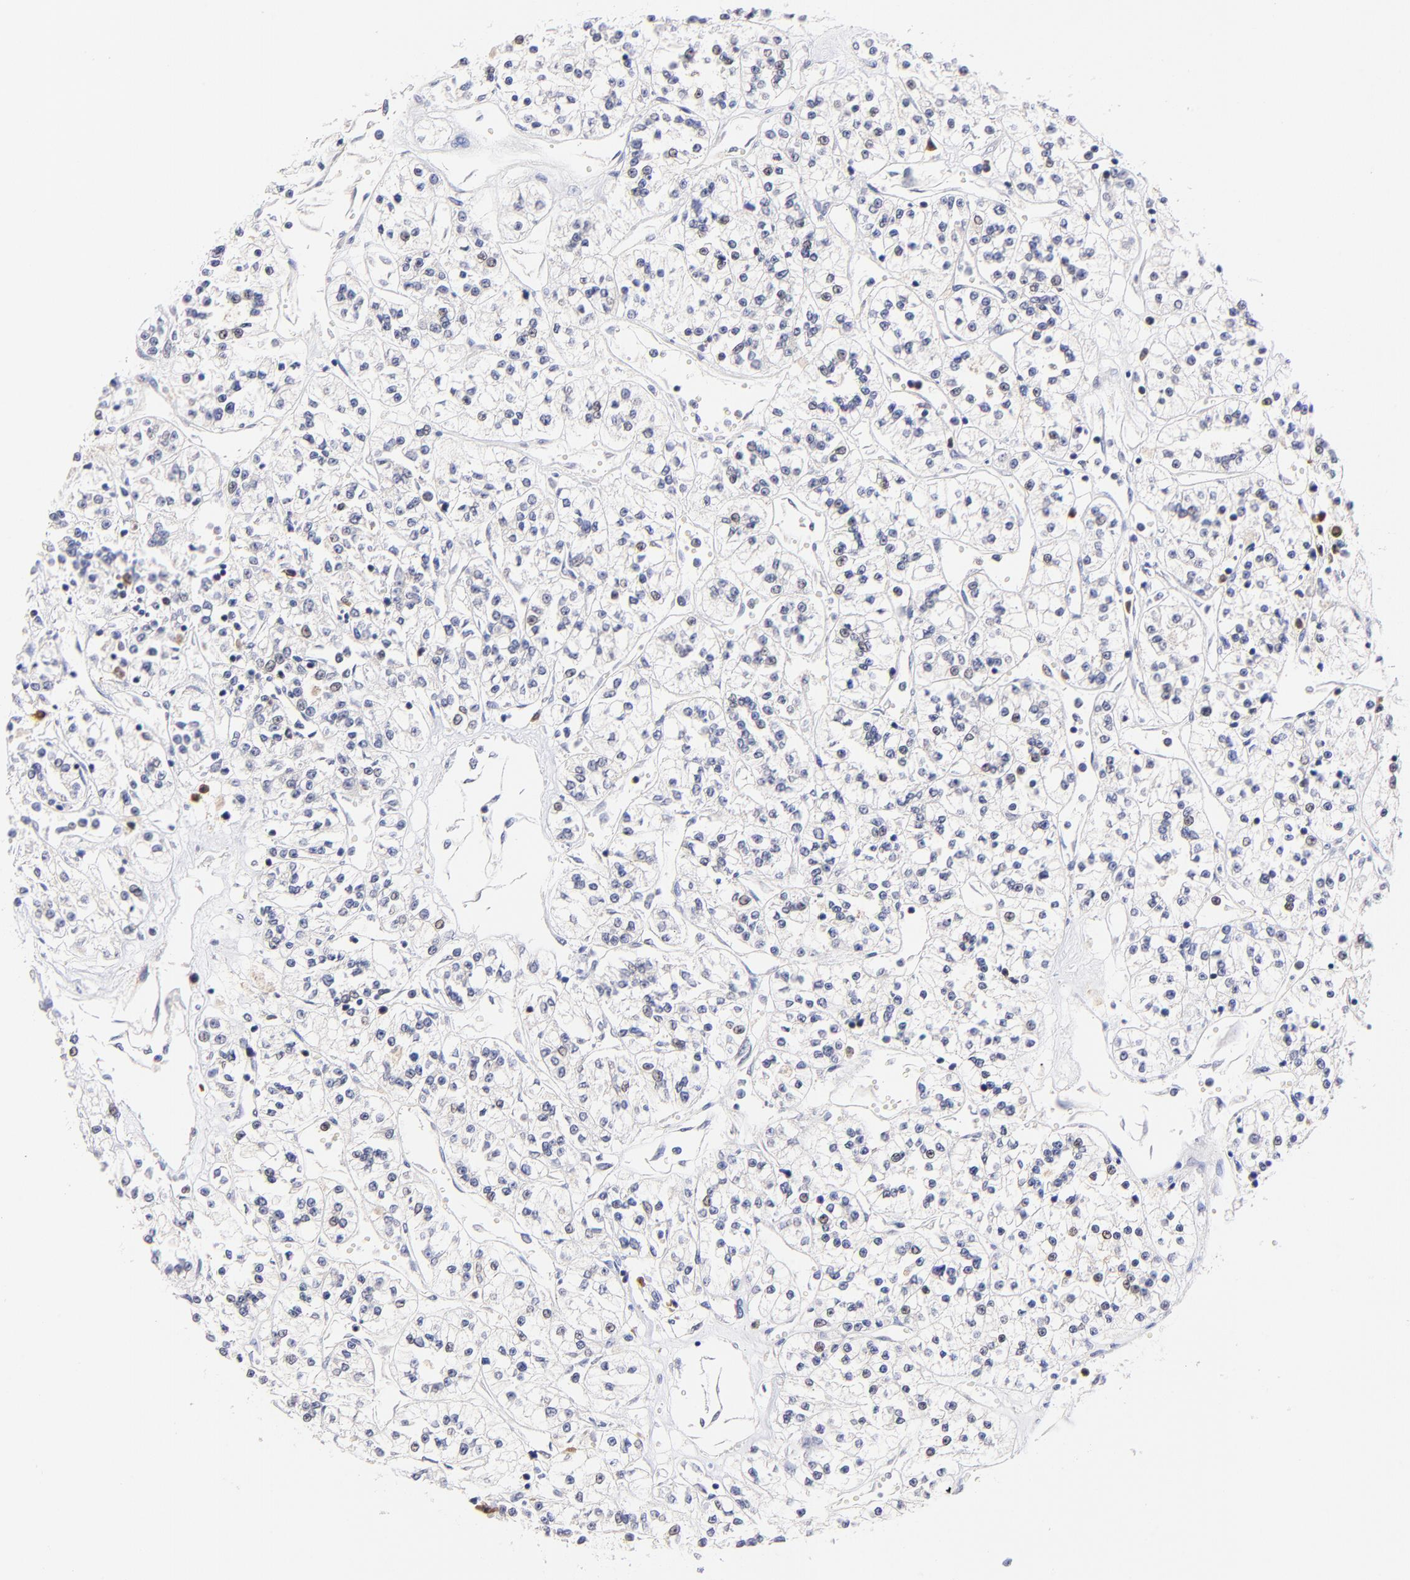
{"staining": {"intensity": "negative", "quantity": "none", "location": "none"}, "tissue": "renal cancer", "cell_type": "Tumor cells", "image_type": "cancer", "snomed": [{"axis": "morphology", "description": "Adenocarcinoma, NOS"}, {"axis": "topography", "description": "Kidney"}], "caption": "Tumor cells show no significant protein expression in renal cancer.", "gene": "ZNF155", "patient": {"sex": "female", "age": 76}}